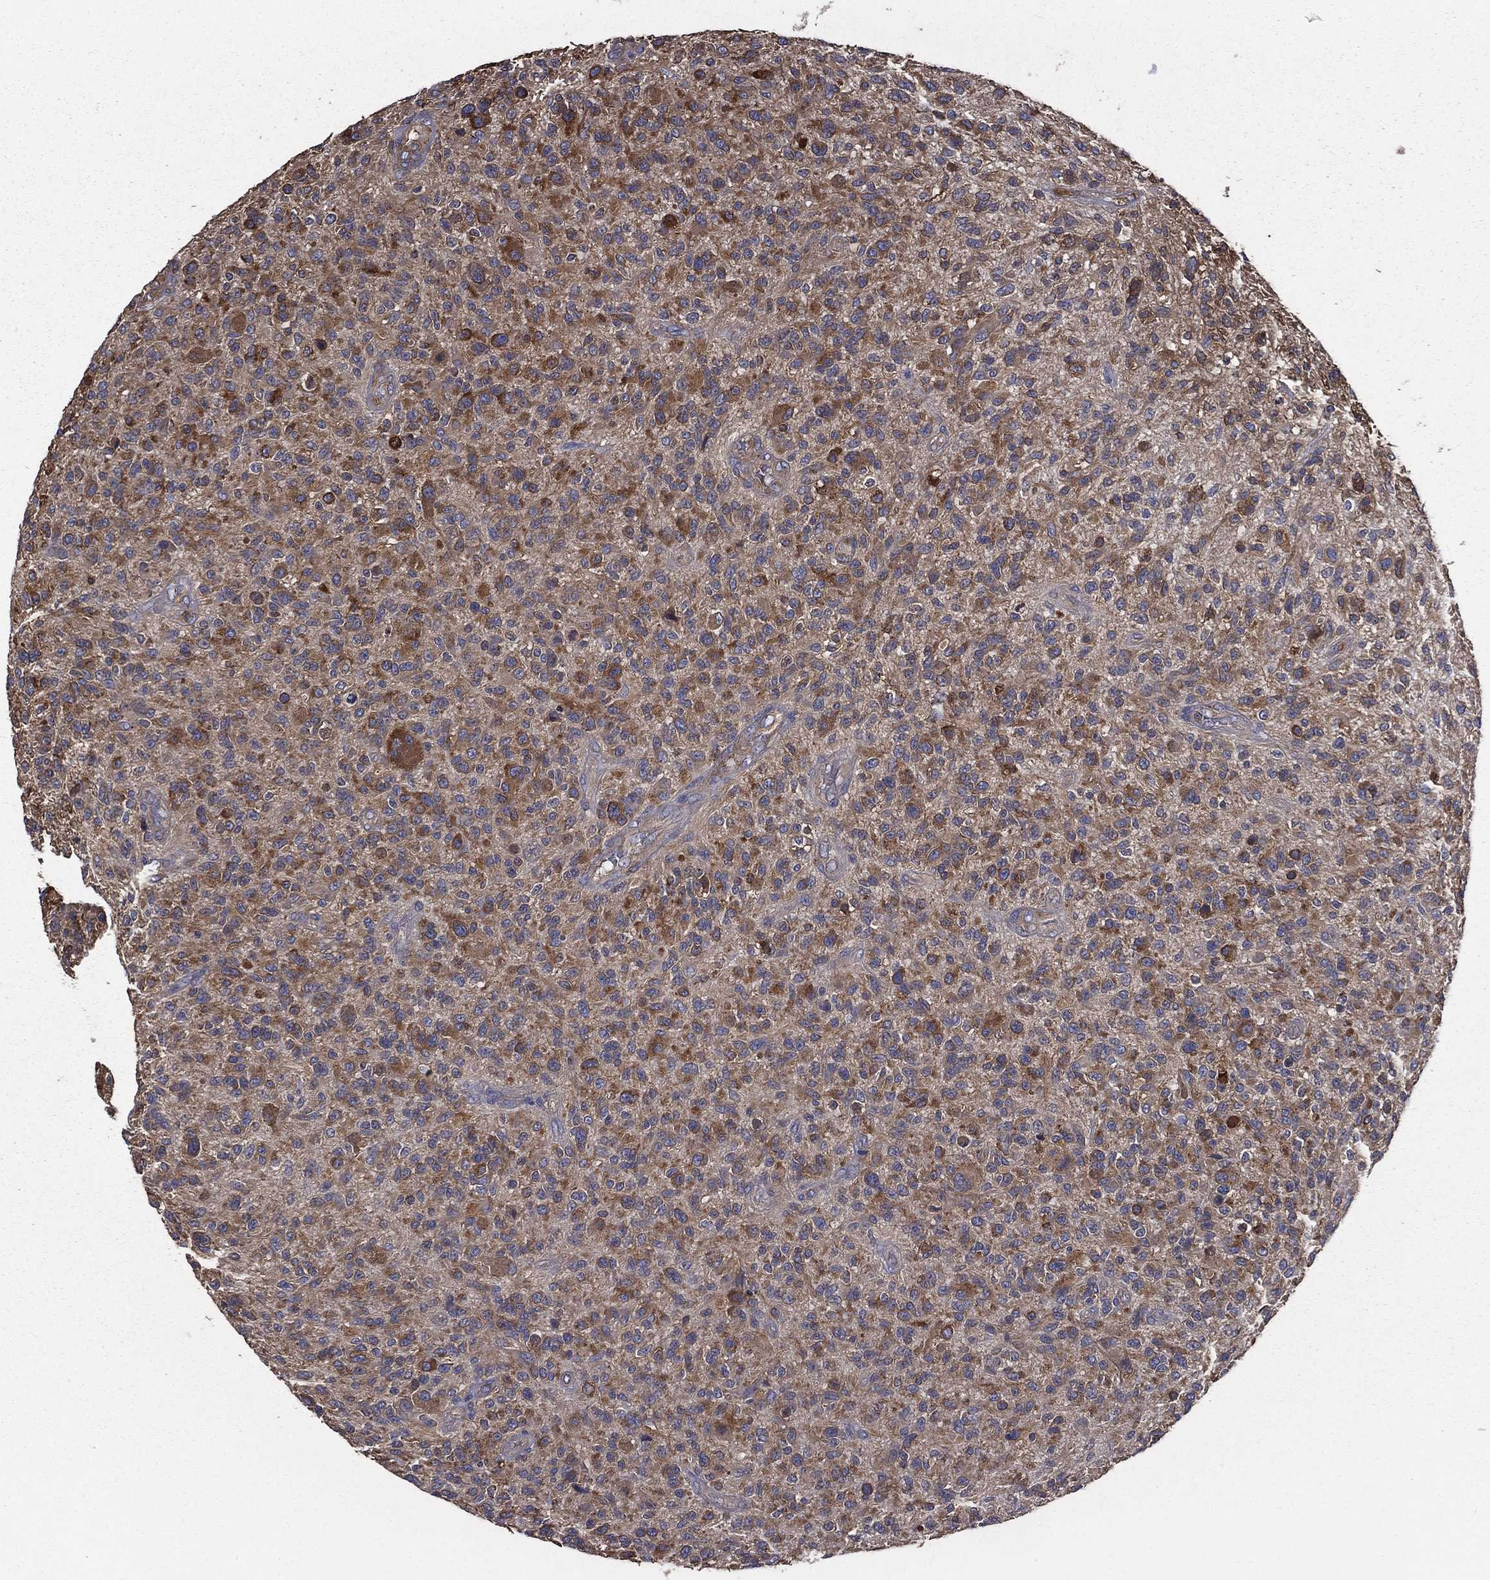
{"staining": {"intensity": "moderate", "quantity": ">75%", "location": "cytoplasmic/membranous"}, "tissue": "glioma", "cell_type": "Tumor cells", "image_type": "cancer", "snomed": [{"axis": "morphology", "description": "Glioma, malignant, High grade"}, {"axis": "topography", "description": "Brain"}], "caption": "The photomicrograph exhibits immunohistochemical staining of malignant high-grade glioma. There is moderate cytoplasmic/membranous expression is seen in approximately >75% of tumor cells.", "gene": "SARS1", "patient": {"sex": "male", "age": 47}}